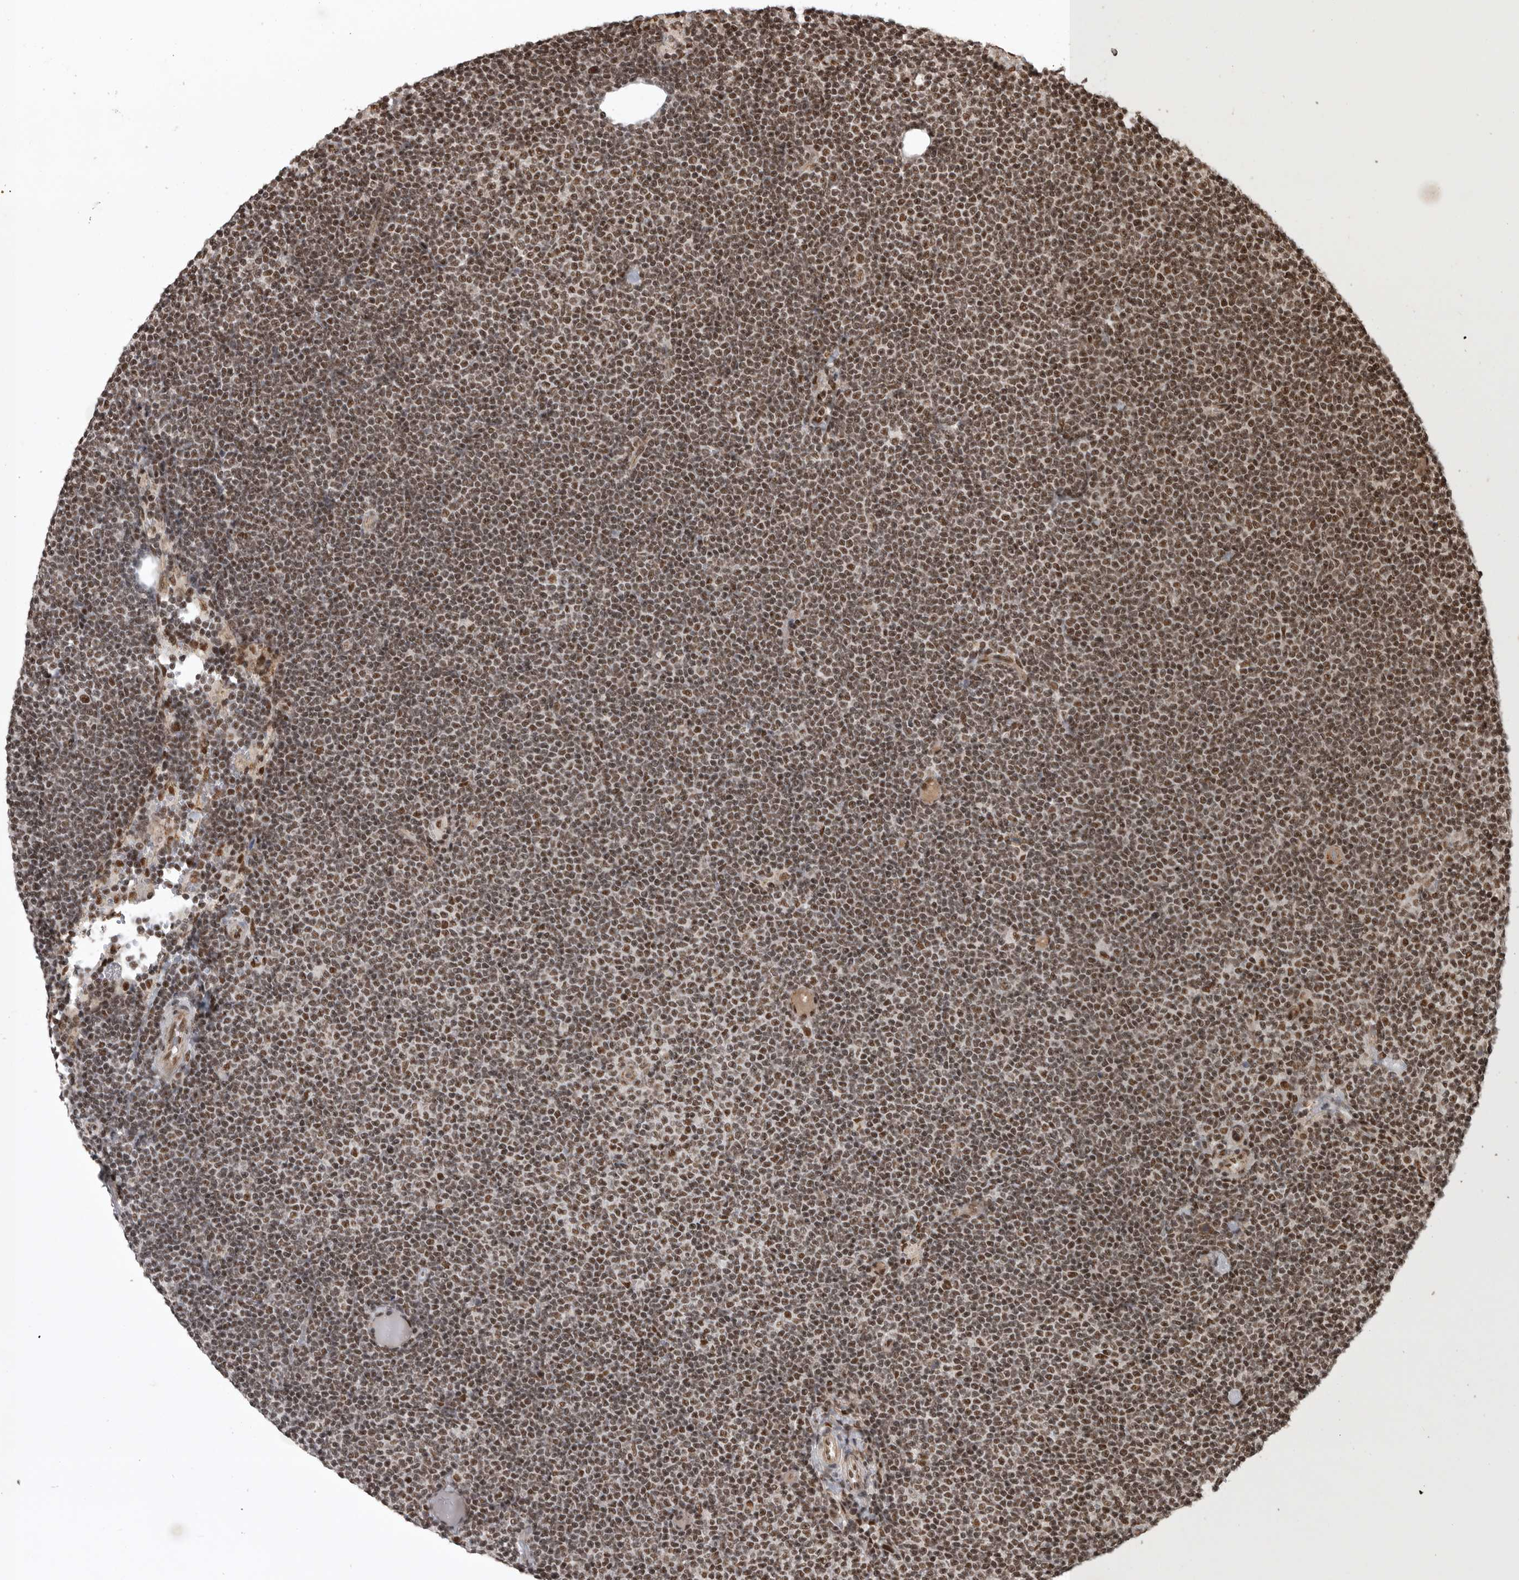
{"staining": {"intensity": "strong", "quantity": ">75%", "location": "nuclear"}, "tissue": "lymphoma", "cell_type": "Tumor cells", "image_type": "cancer", "snomed": [{"axis": "morphology", "description": "Malignant lymphoma, non-Hodgkin's type, Low grade"}, {"axis": "topography", "description": "Lymph node"}], "caption": "Malignant lymphoma, non-Hodgkin's type (low-grade) was stained to show a protein in brown. There is high levels of strong nuclear staining in approximately >75% of tumor cells.", "gene": "CBLL1", "patient": {"sex": "female", "age": 53}}